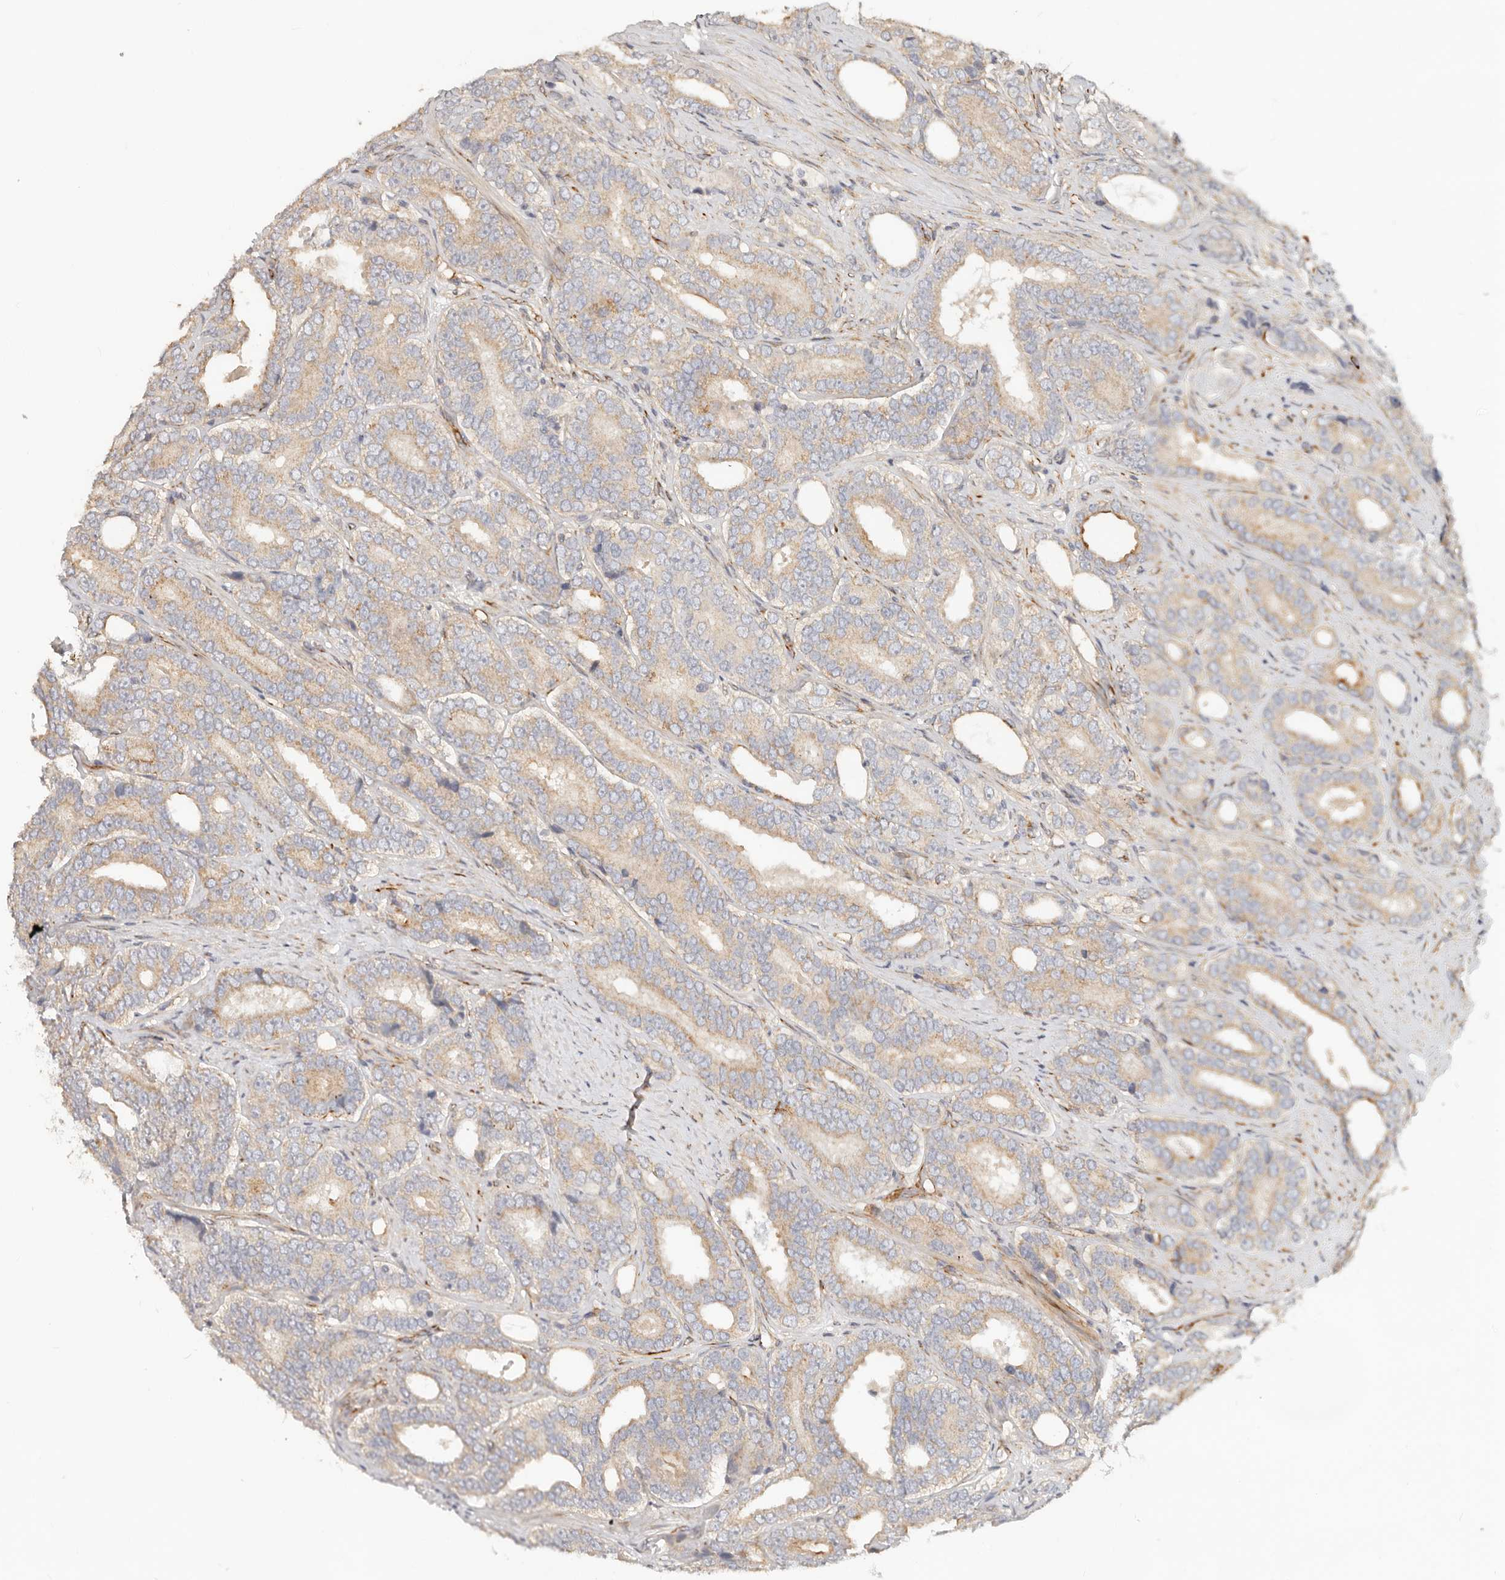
{"staining": {"intensity": "weak", "quantity": ">75%", "location": "cytoplasmic/membranous"}, "tissue": "prostate cancer", "cell_type": "Tumor cells", "image_type": "cancer", "snomed": [{"axis": "morphology", "description": "Adenocarcinoma, High grade"}, {"axis": "topography", "description": "Prostate"}], "caption": "Immunohistochemistry staining of prostate cancer, which displays low levels of weak cytoplasmic/membranous staining in approximately >75% of tumor cells indicating weak cytoplasmic/membranous protein positivity. The staining was performed using DAB (brown) for protein detection and nuclei were counterstained in hematoxylin (blue).", "gene": "SASS6", "patient": {"sex": "male", "age": 56}}